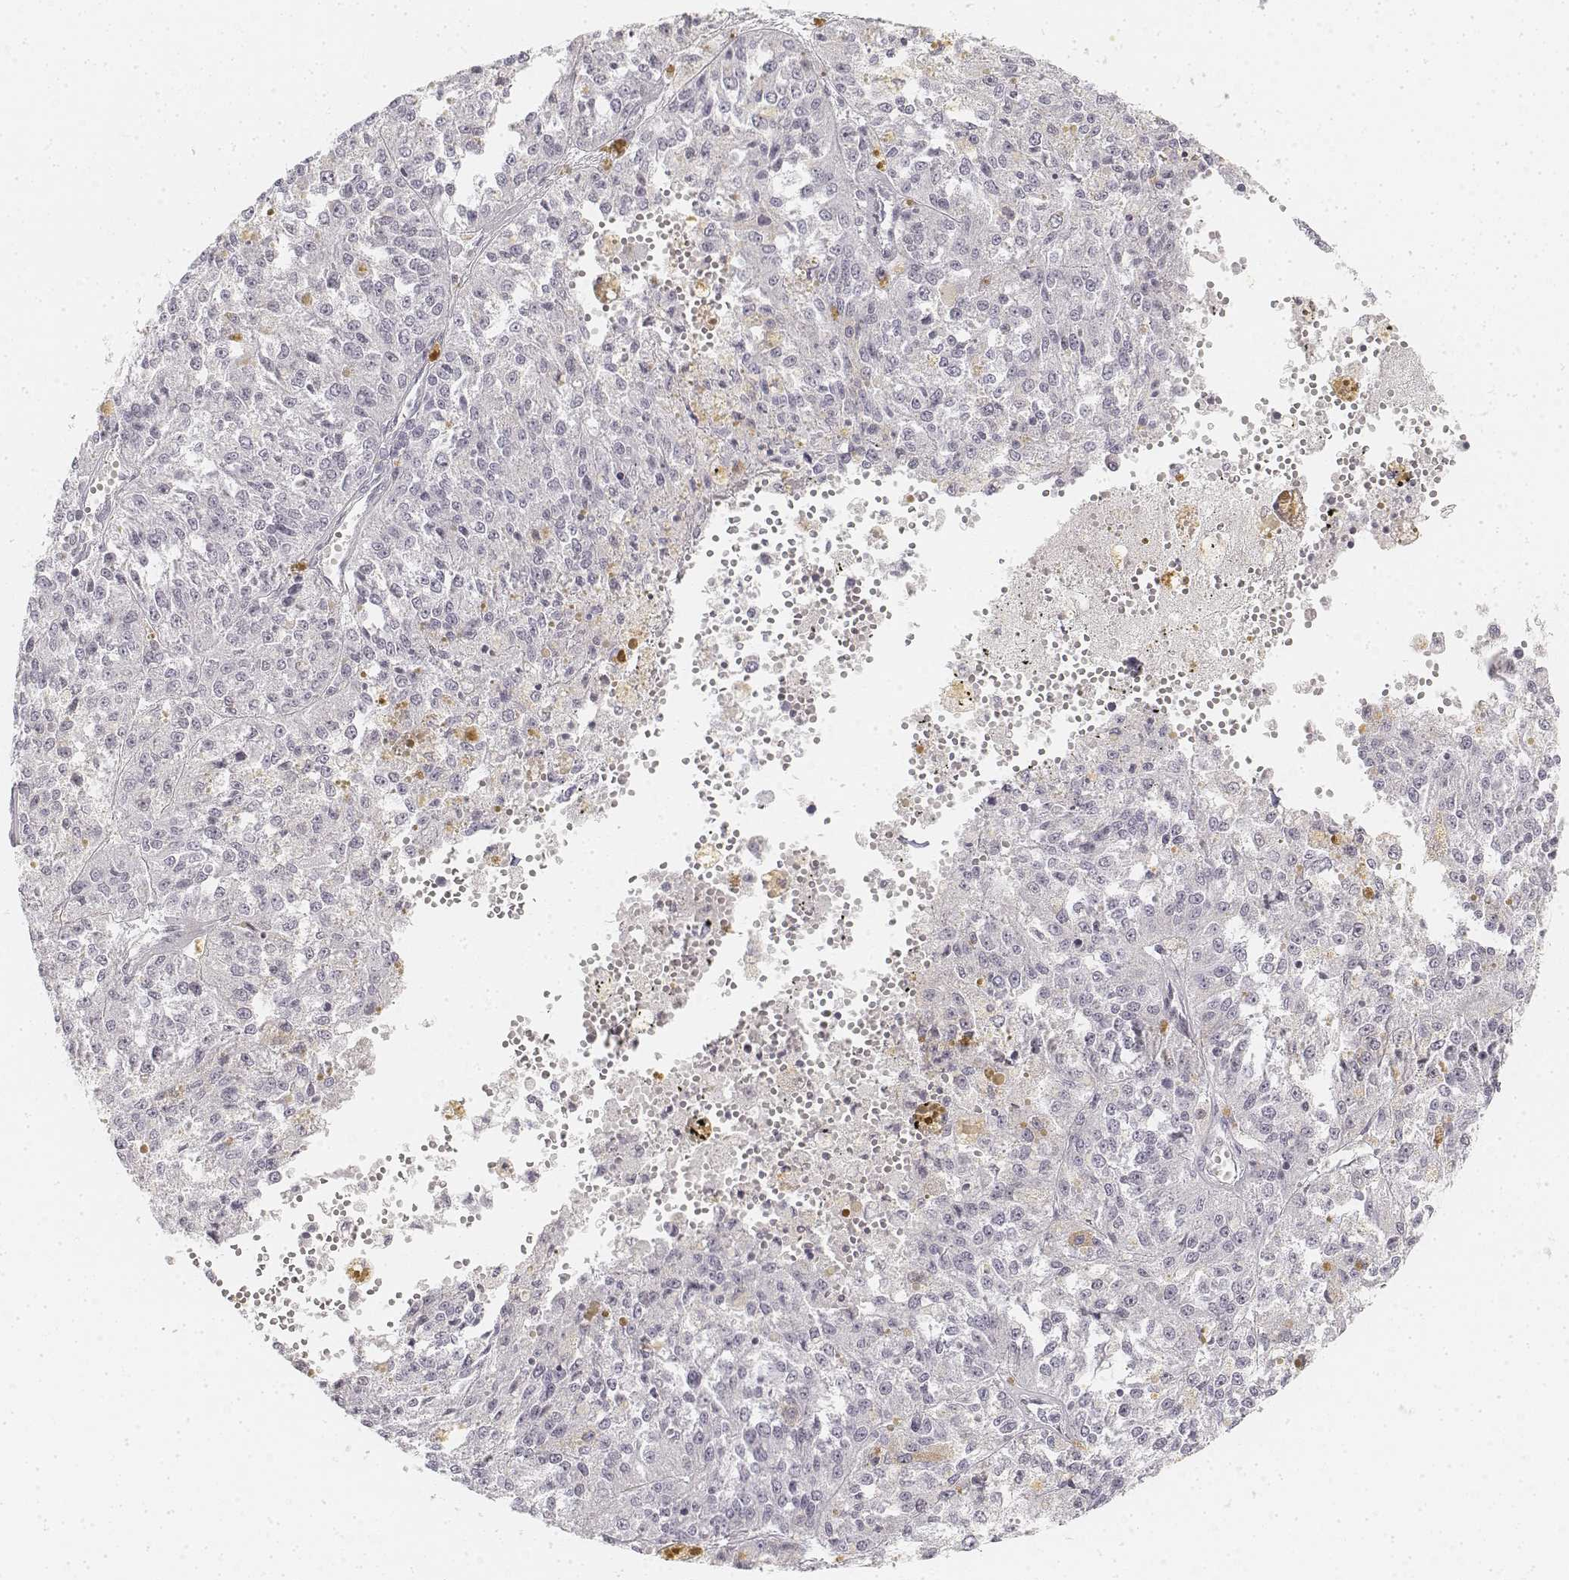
{"staining": {"intensity": "negative", "quantity": "none", "location": "none"}, "tissue": "melanoma", "cell_type": "Tumor cells", "image_type": "cancer", "snomed": [{"axis": "morphology", "description": "Malignant melanoma, Metastatic site"}, {"axis": "topography", "description": "Lymph node"}], "caption": "Photomicrograph shows no protein expression in tumor cells of melanoma tissue.", "gene": "KRTAP2-1", "patient": {"sex": "female", "age": 64}}